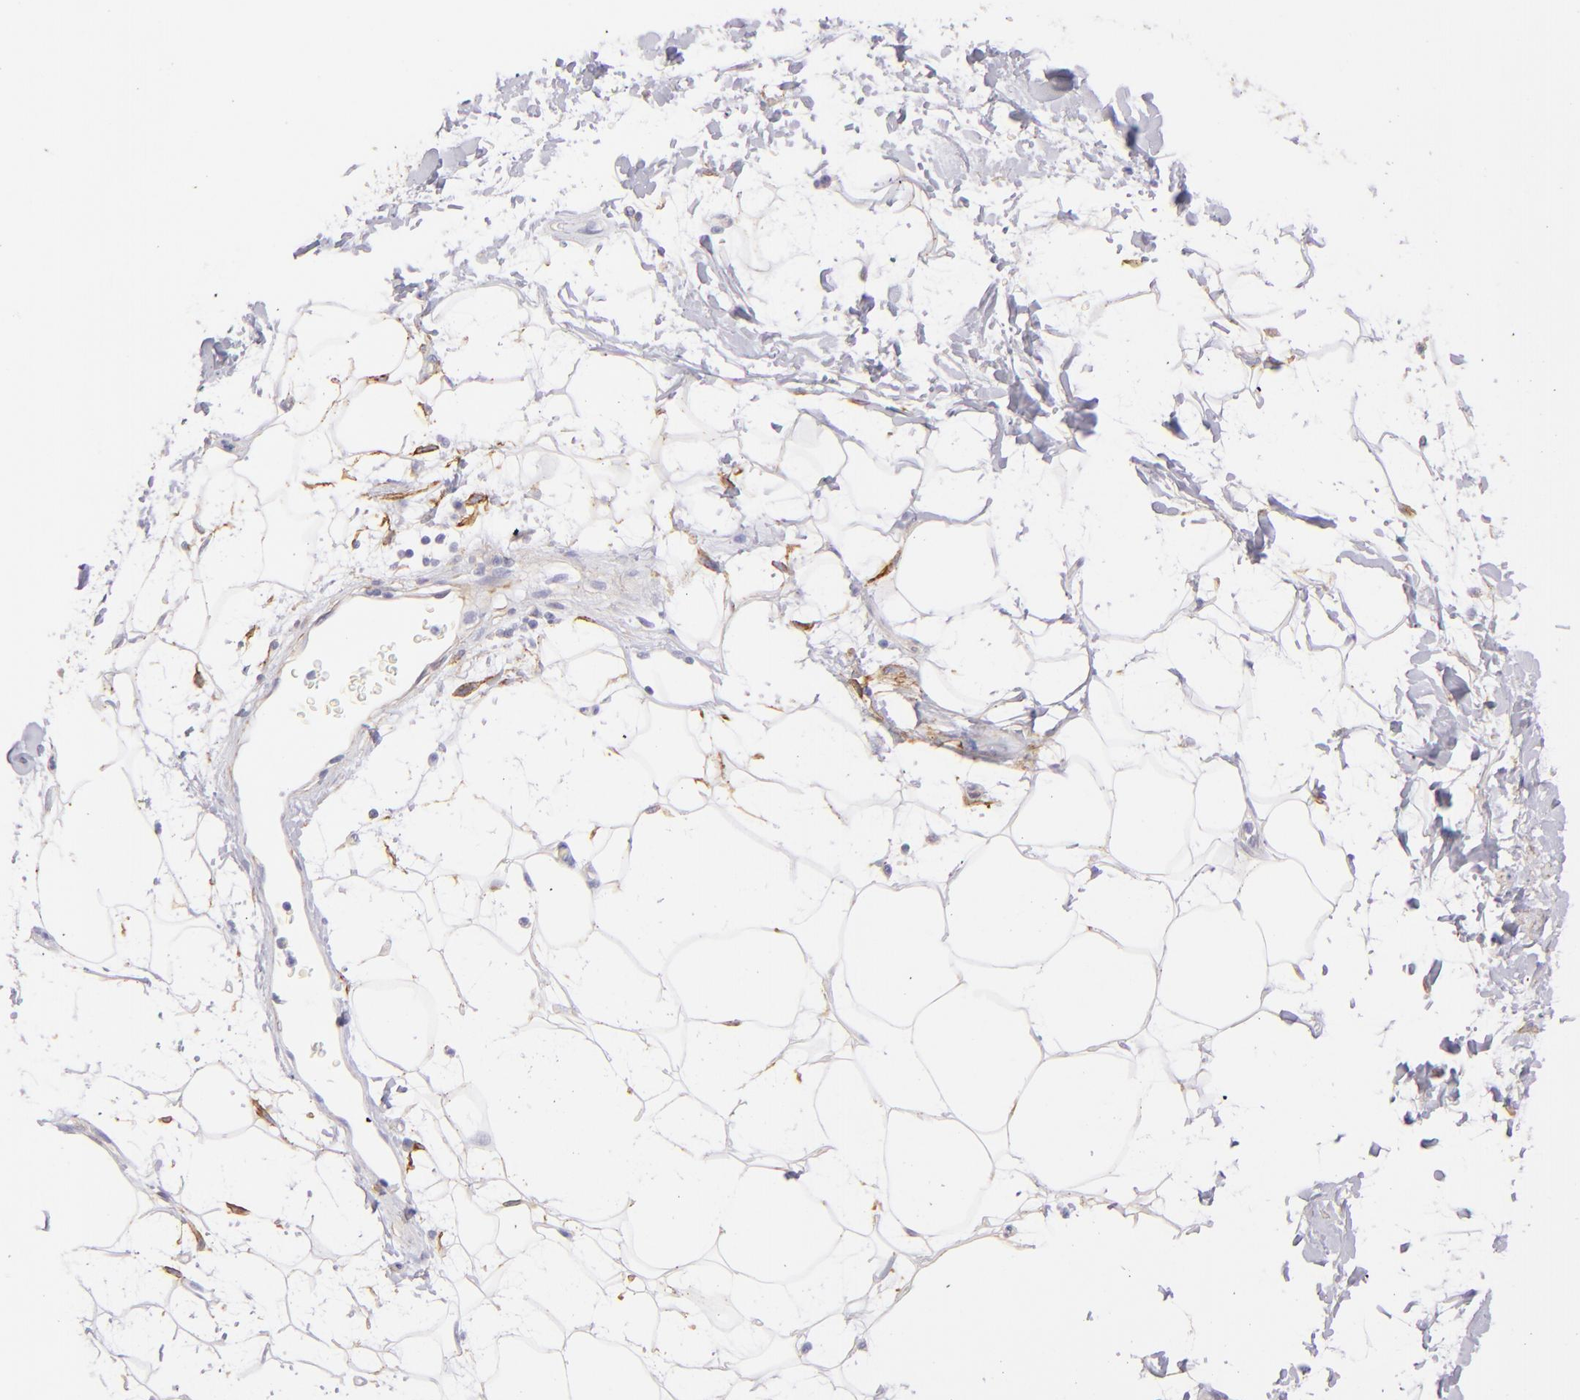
{"staining": {"intensity": "moderate", "quantity": "<25%", "location": "cytoplasmic/membranous"}, "tissue": "adipose tissue", "cell_type": "Adipocytes", "image_type": "normal", "snomed": [{"axis": "morphology", "description": "Normal tissue, NOS"}, {"axis": "topography", "description": "Soft tissue"}], "caption": "The immunohistochemical stain labels moderate cytoplasmic/membranous positivity in adipocytes of normal adipose tissue.", "gene": "CD81", "patient": {"sex": "male", "age": 72}}